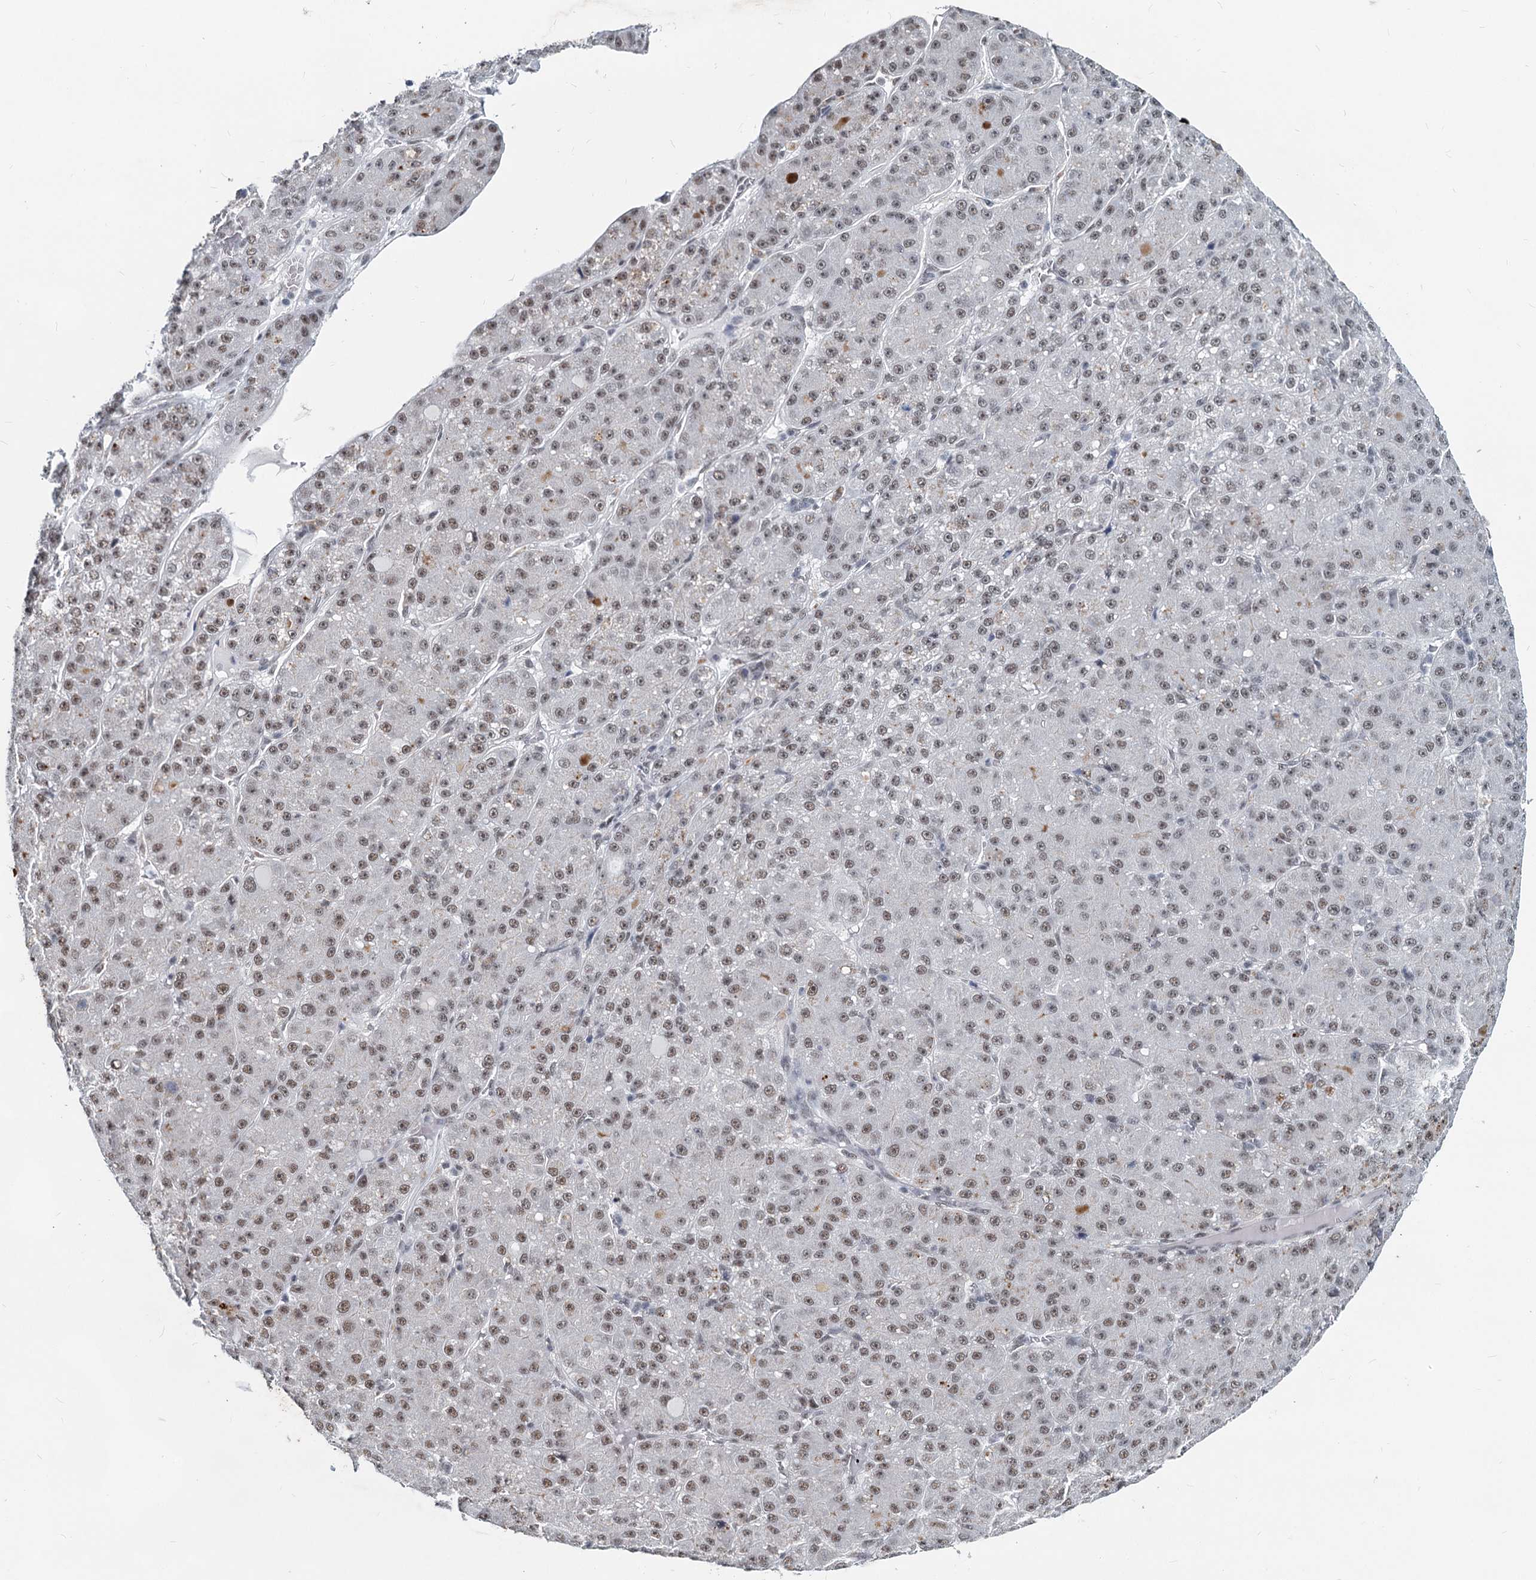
{"staining": {"intensity": "weak", "quantity": ">75%", "location": "nuclear"}, "tissue": "liver cancer", "cell_type": "Tumor cells", "image_type": "cancer", "snomed": [{"axis": "morphology", "description": "Carcinoma, Hepatocellular, NOS"}, {"axis": "topography", "description": "Liver"}], "caption": "This is an image of IHC staining of liver hepatocellular carcinoma, which shows weak positivity in the nuclear of tumor cells.", "gene": "METTL14", "patient": {"sex": "male", "age": 67}}